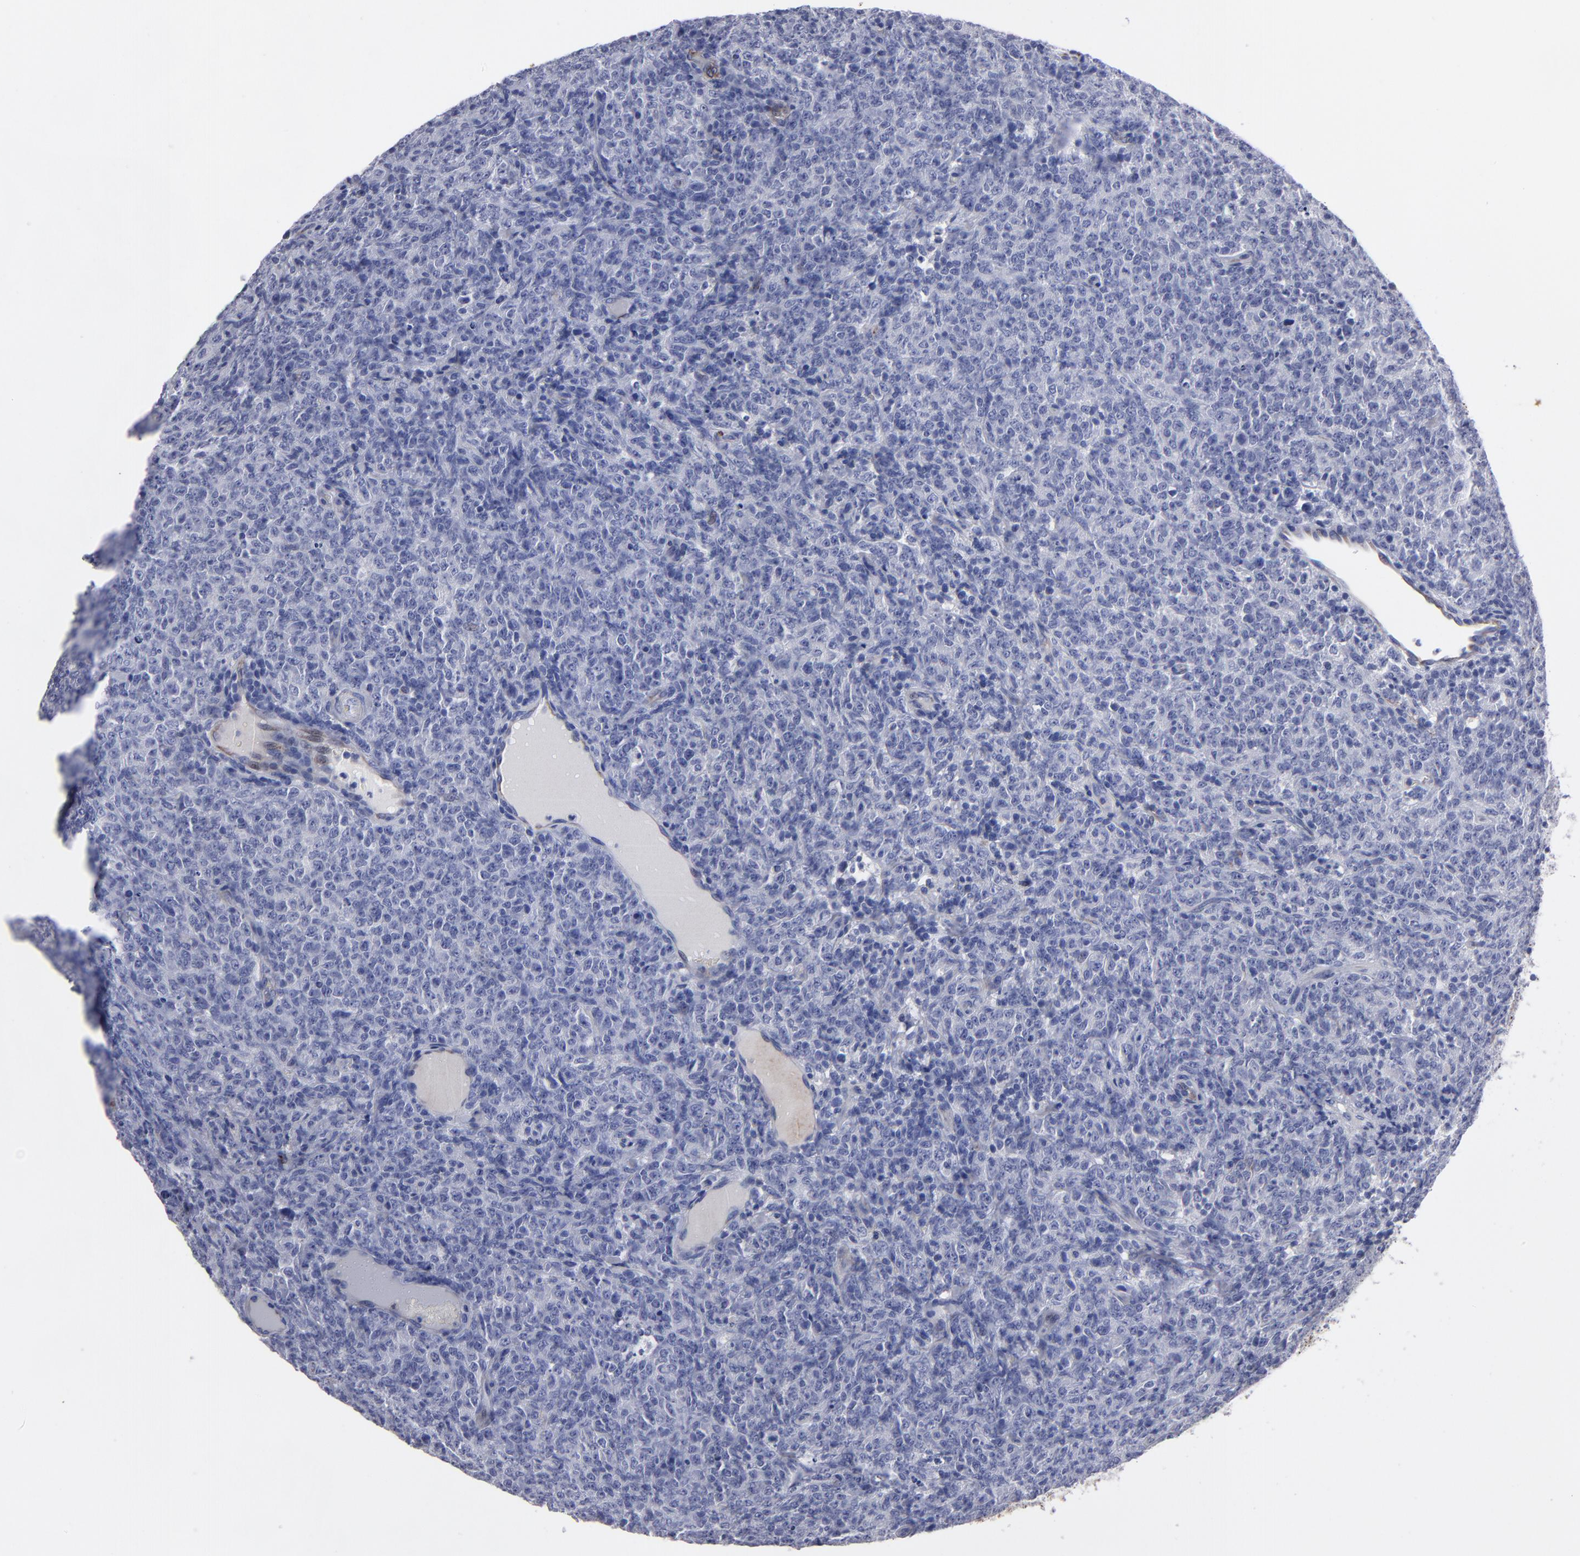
{"staining": {"intensity": "negative", "quantity": "none", "location": "none"}, "tissue": "lymphoma", "cell_type": "Tumor cells", "image_type": "cancer", "snomed": [{"axis": "morphology", "description": "Malignant lymphoma, non-Hodgkin's type, High grade"}, {"axis": "topography", "description": "Tonsil"}], "caption": "Immunohistochemistry histopathology image of neoplastic tissue: high-grade malignant lymphoma, non-Hodgkin's type stained with DAB shows no significant protein expression in tumor cells.", "gene": "CADM3", "patient": {"sex": "female", "age": 36}}